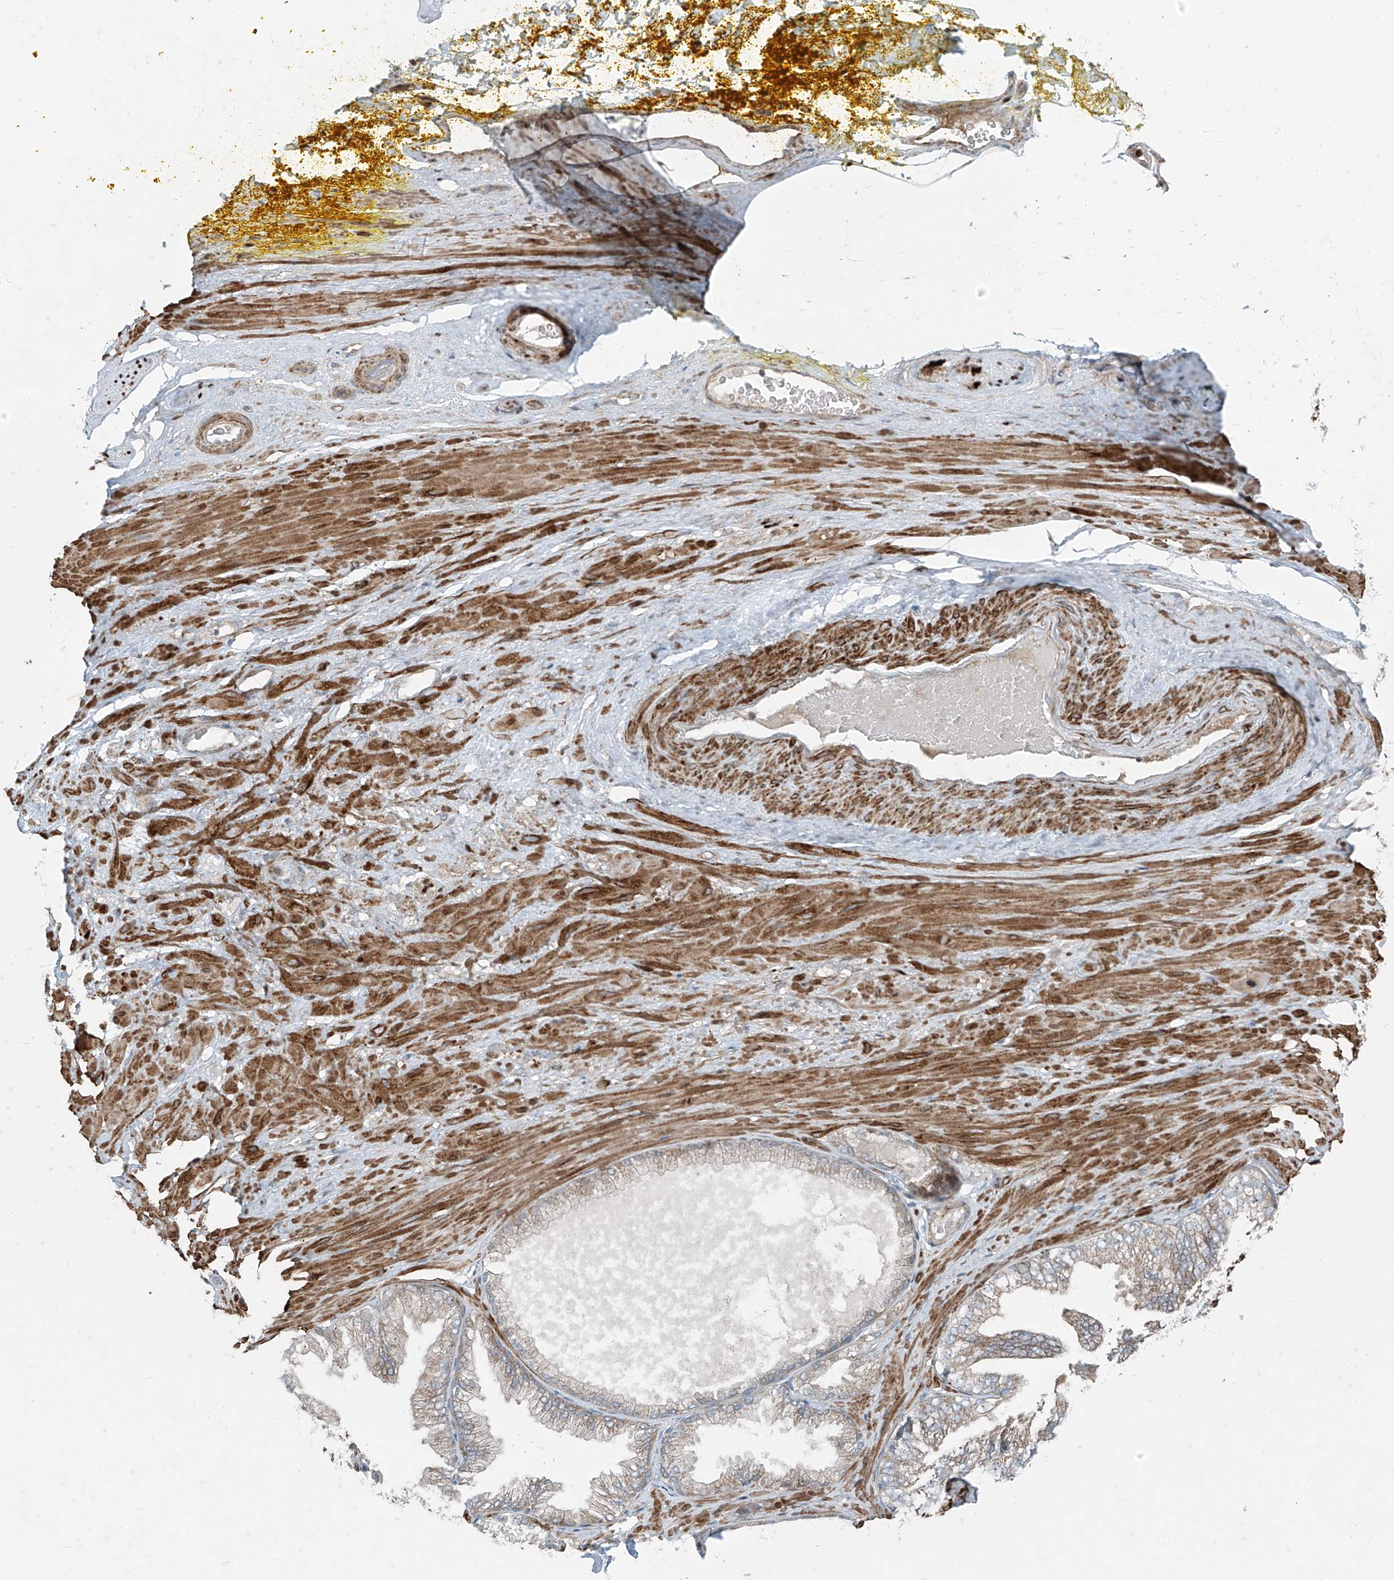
{"staining": {"intensity": "weak", "quantity": "25%-75%", "location": "cytoplasmic/membranous,nuclear"}, "tissue": "adipose tissue", "cell_type": "Adipocytes", "image_type": "normal", "snomed": [{"axis": "morphology", "description": "Normal tissue, NOS"}, {"axis": "morphology", "description": "Adenocarcinoma, Low grade"}, {"axis": "topography", "description": "Prostate"}, {"axis": "topography", "description": "Peripheral nerve tissue"}], "caption": "High-power microscopy captured an IHC histopathology image of unremarkable adipose tissue, revealing weak cytoplasmic/membranous,nuclear positivity in approximately 25%-75% of adipocytes.", "gene": "PPCS", "patient": {"sex": "male", "age": 63}}